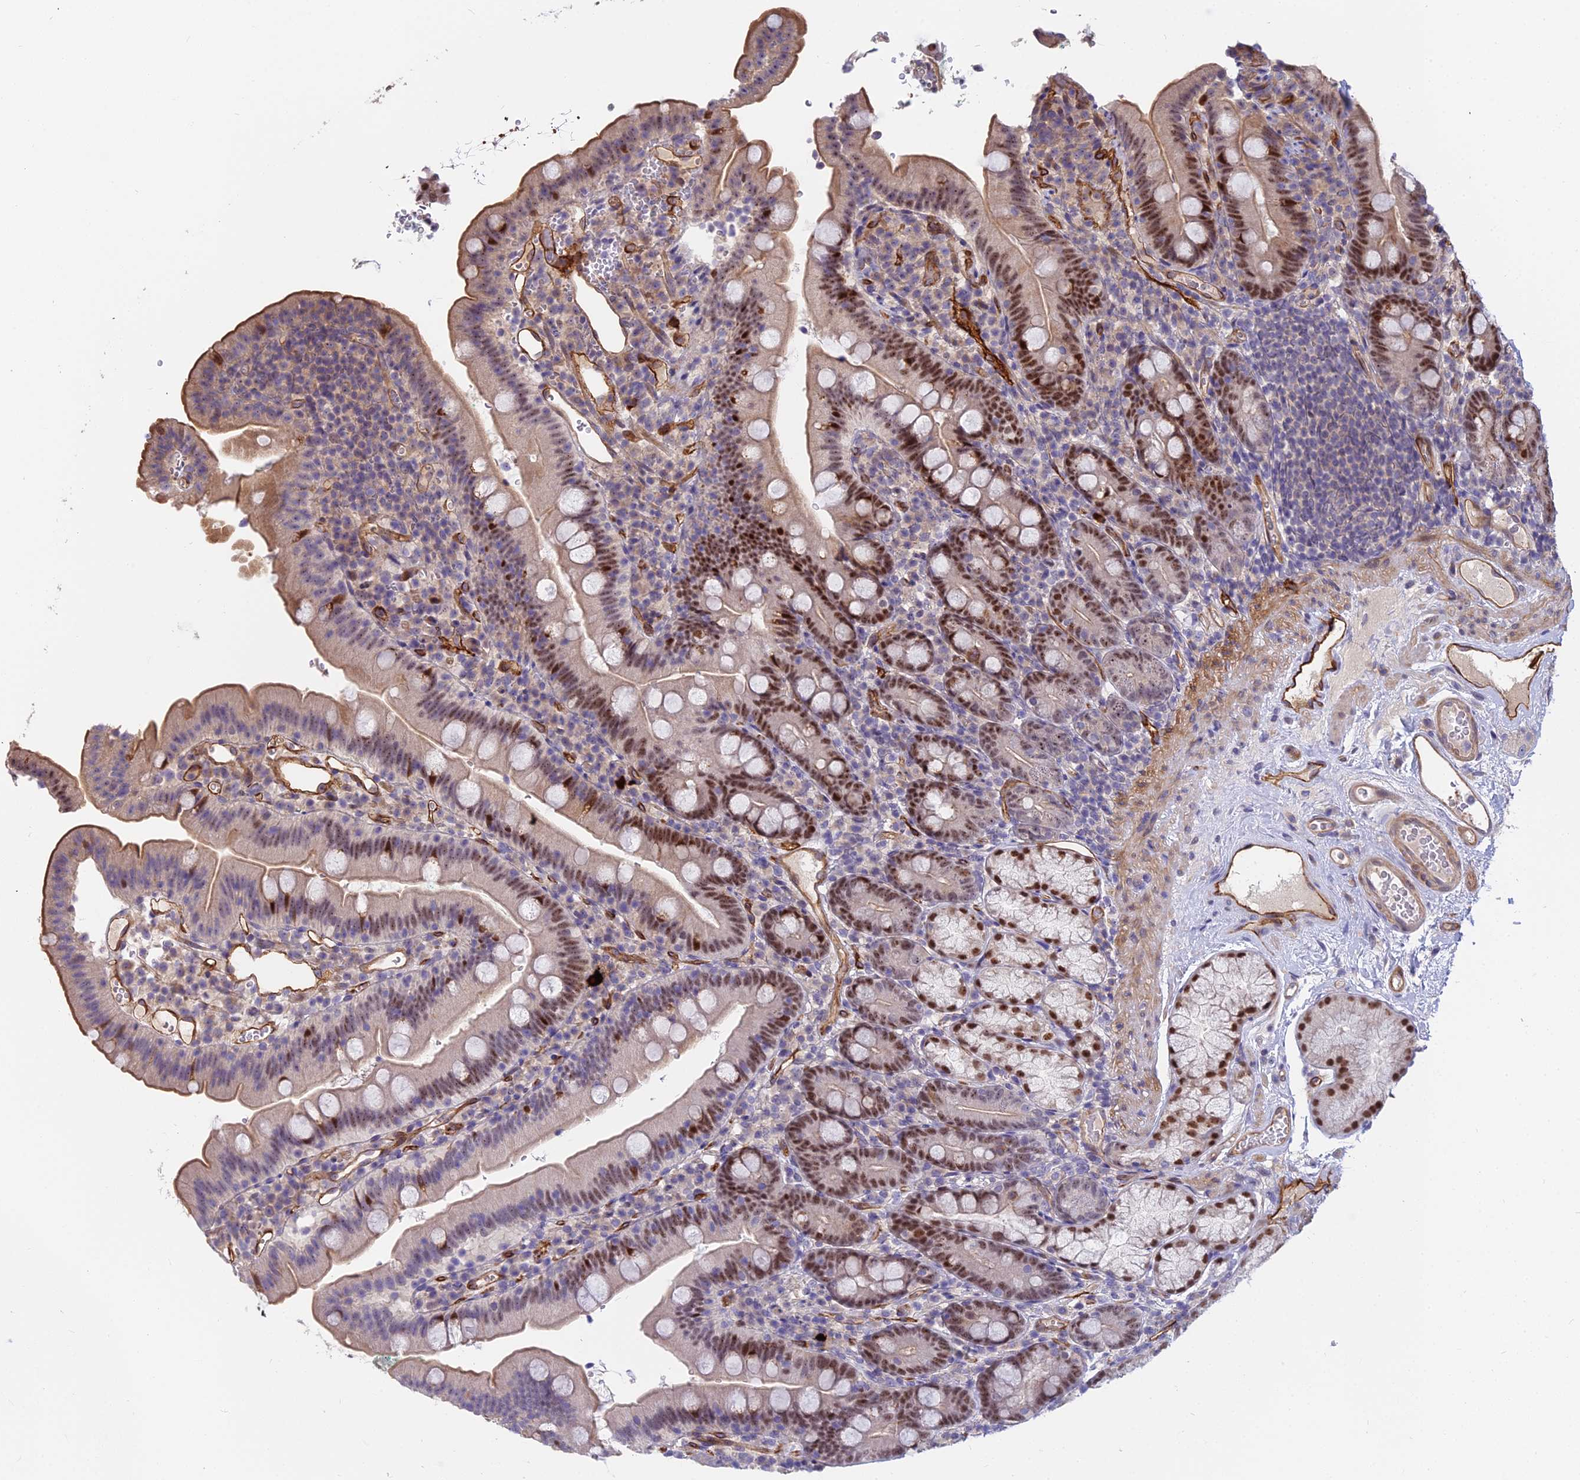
{"staining": {"intensity": "strong", "quantity": "25%-75%", "location": "cytoplasmic/membranous,nuclear"}, "tissue": "duodenum", "cell_type": "Glandular cells", "image_type": "normal", "snomed": [{"axis": "morphology", "description": "Normal tissue, NOS"}, {"axis": "topography", "description": "Duodenum"}], "caption": "This histopathology image shows immunohistochemistry staining of benign human duodenum, with high strong cytoplasmic/membranous,nuclear staining in approximately 25%-75% of glandular cells.", "gene": "TCEA3", "patient": {"sex": "female", "age": 67}}